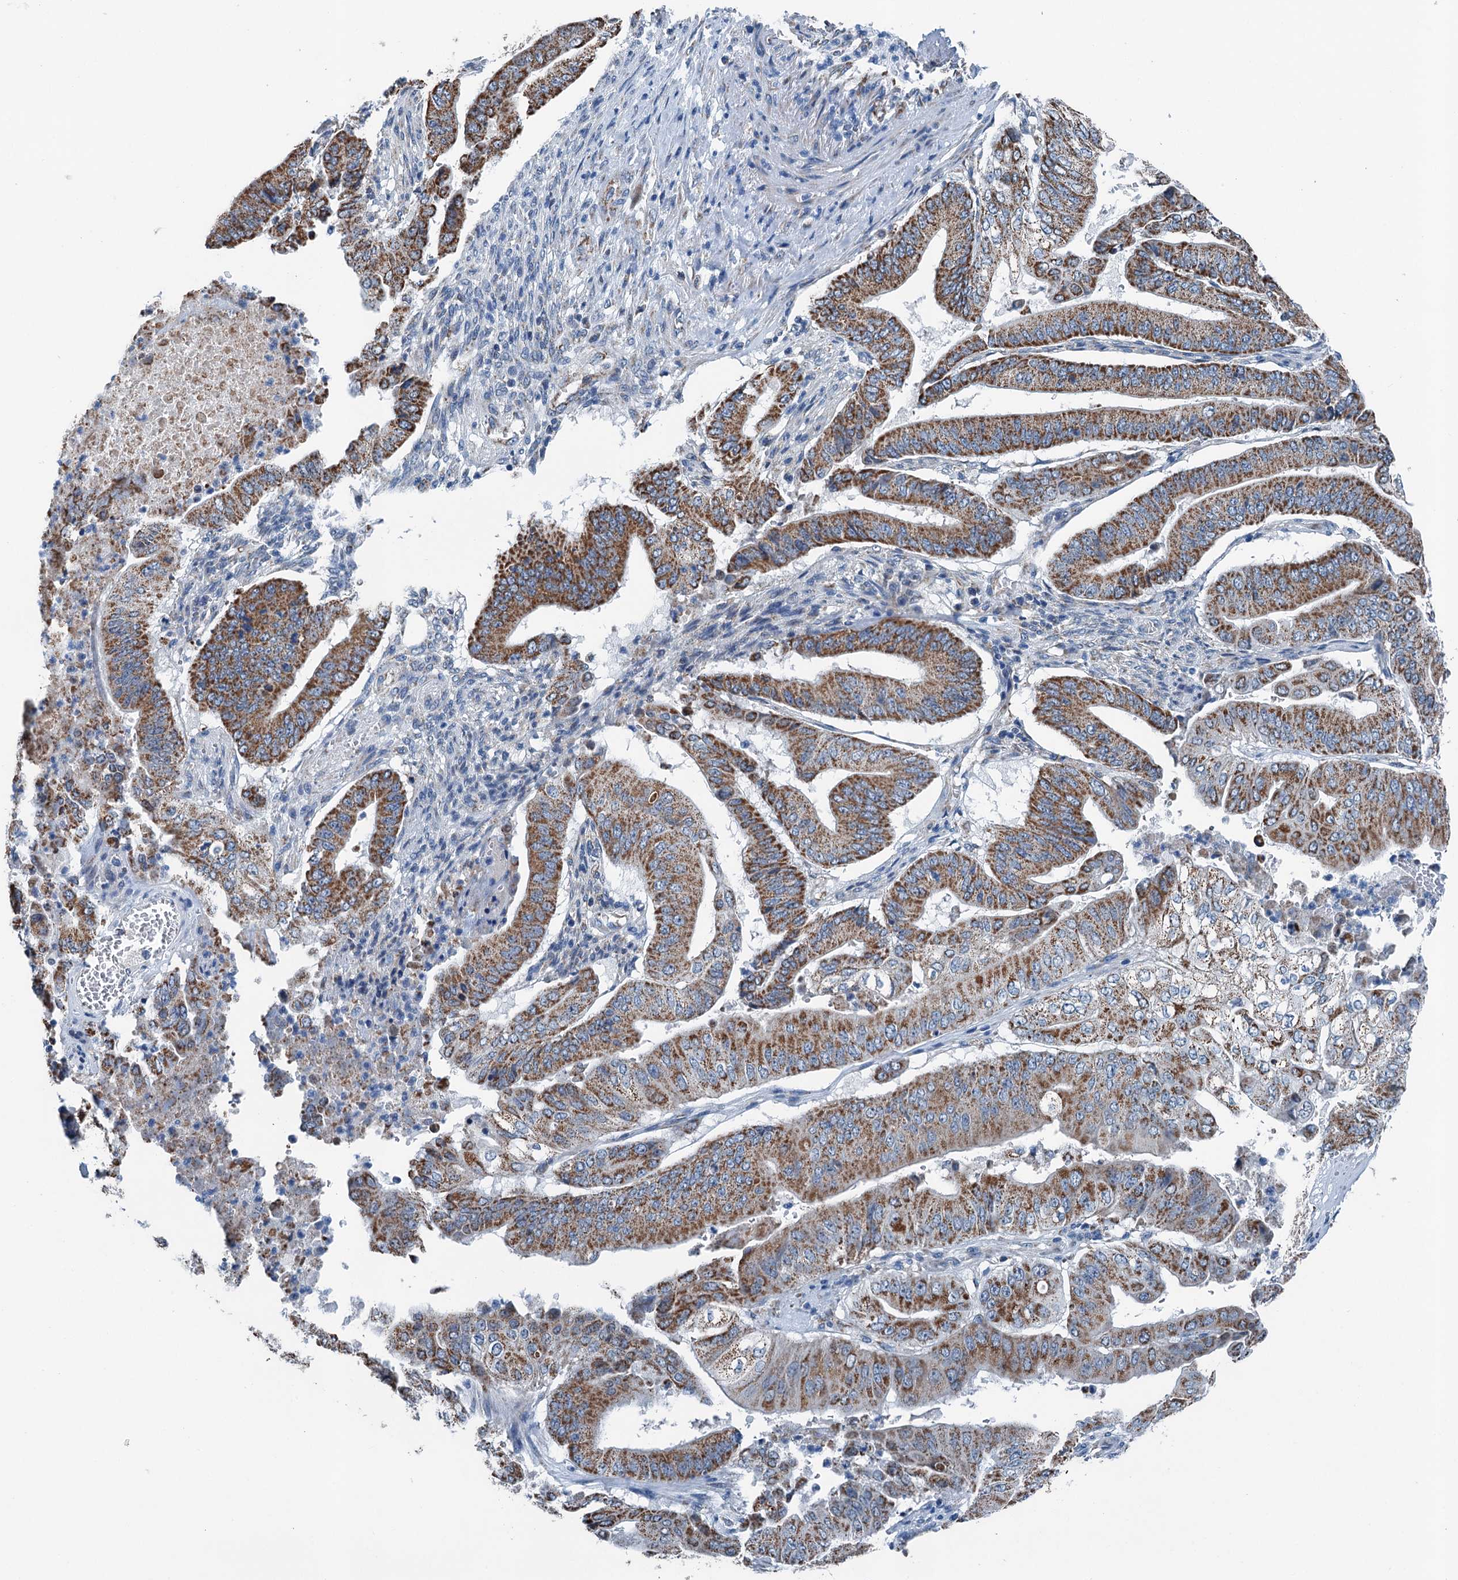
{"staining": {"intensity": "strong", "quantity": ">75%", "location": "cytoplasmic/membranous"}, "tissue": "pancreatic cancer", "cell_type": "Tumor cells", "image_type": "cancer", "snomed": [{"axis": "morphology", "description": "Adenocarcinoma, NOS"}, {"axis": "topography", "description": "Pancreas"}], "caption": "Pancreatic cancer stained for a protein displays strong cytoplasmic/membranous positivity in tumor cells.", "gene": "TRPT1", "patient": {"sex": "female", "age": 77}}